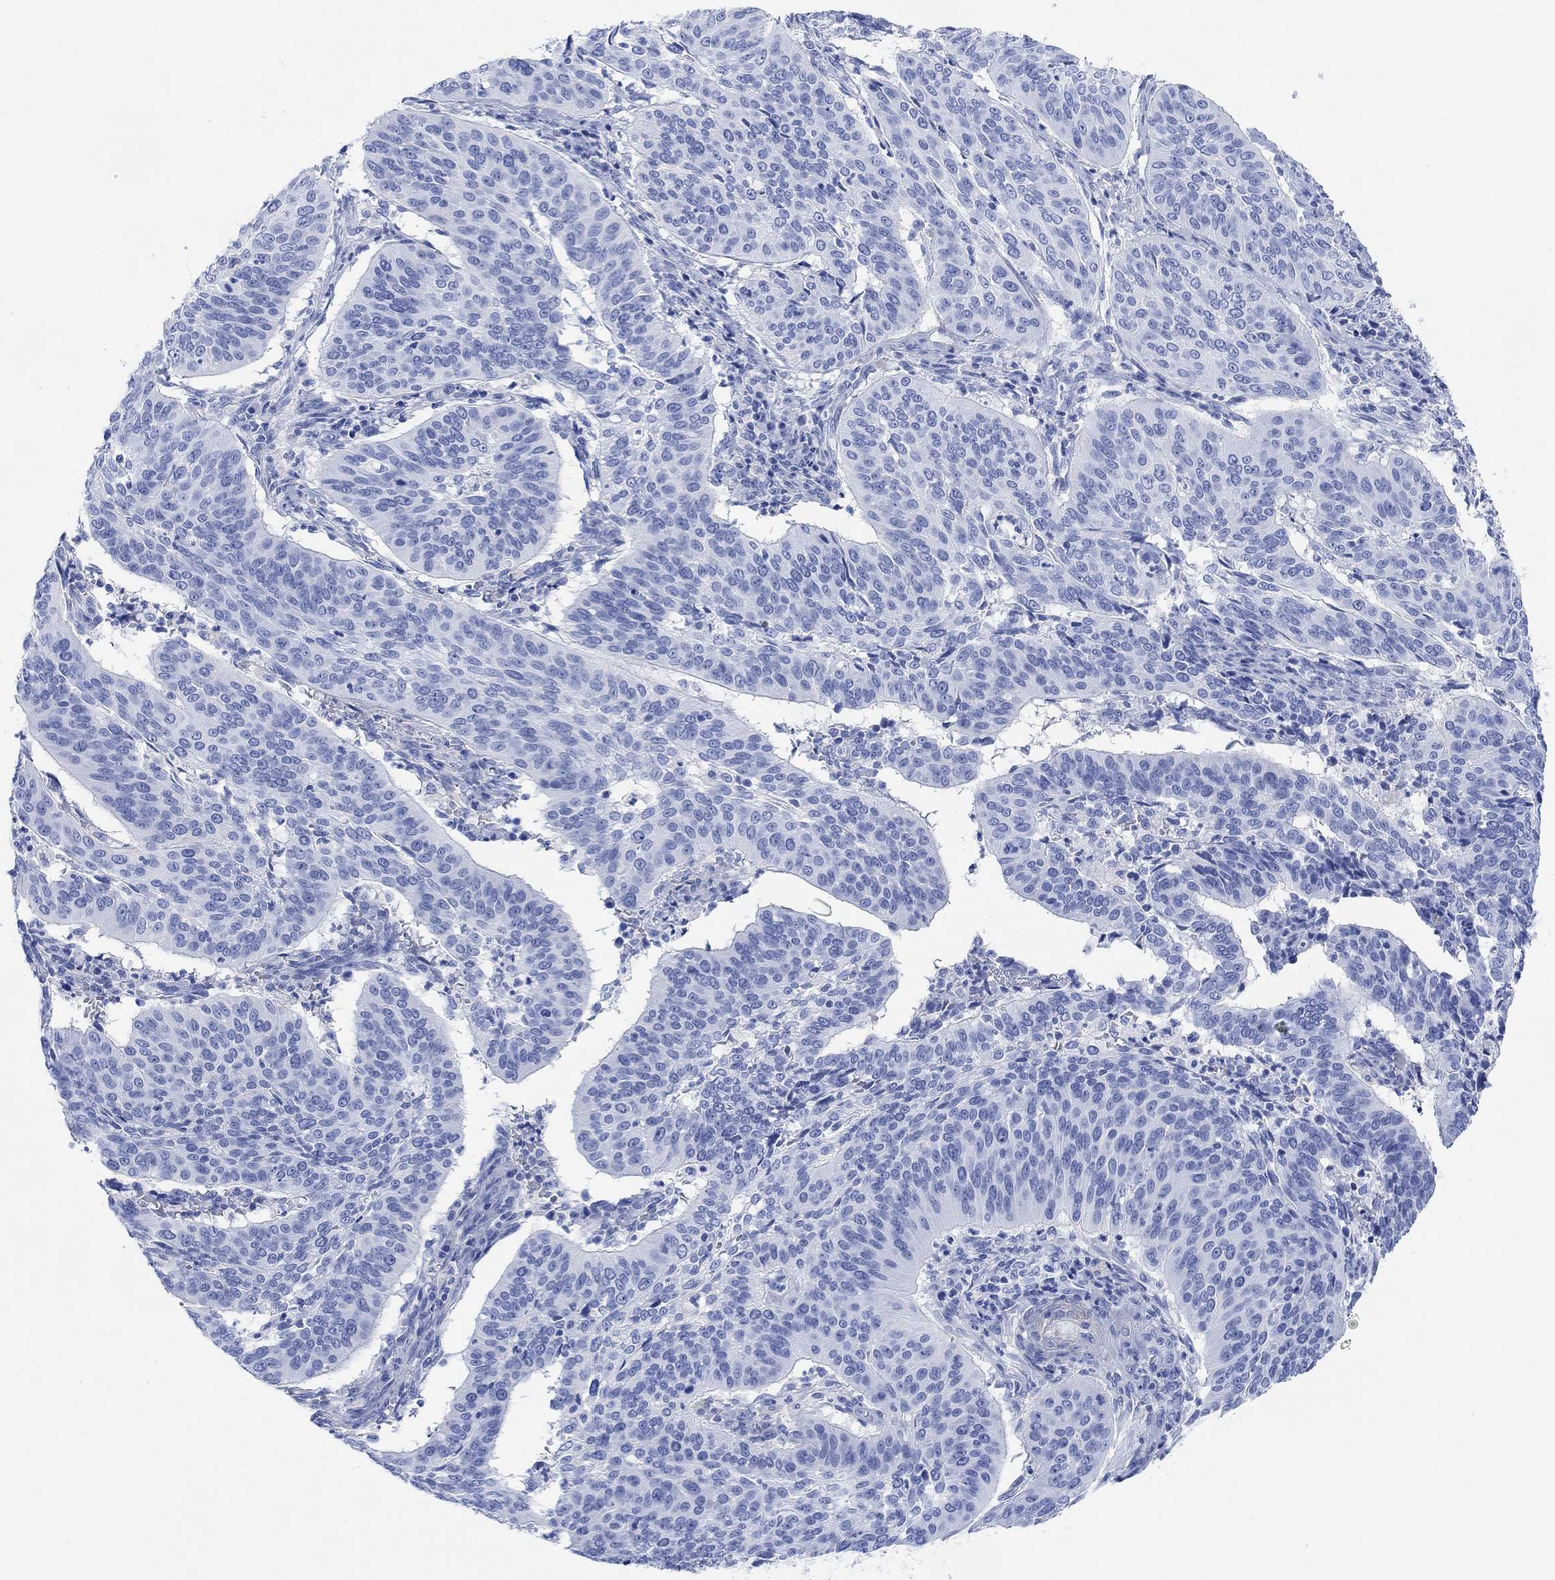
{"staining": {"intensity": "negative", "quantity": "none", "location": "none"}, "tissue": "cervical cancer", "cell_type": "Tumor cells", "image_type": "cancer", "snomed": [{"axis": "morphology", "description": "Normal tissue, NOS"}, {"axis": "morphology", "description": "Squamous cell carcinoma, NOS"}, {"axis": "topography", "description": "Cervix"}], "caption": "Cervical squamous cell carcinoma was stained to show a protein in brown. There is no significant expression in tumor cells. (Stains: DAB (3,3'-diaminobenzidine) immunohistochemistry (IHC) with hematoxylin counter stain, Microscopy: brightfield microscopy at high magnification).", "gene": "ANKRD33", "patient": {"sex": "female", "age": 39}}